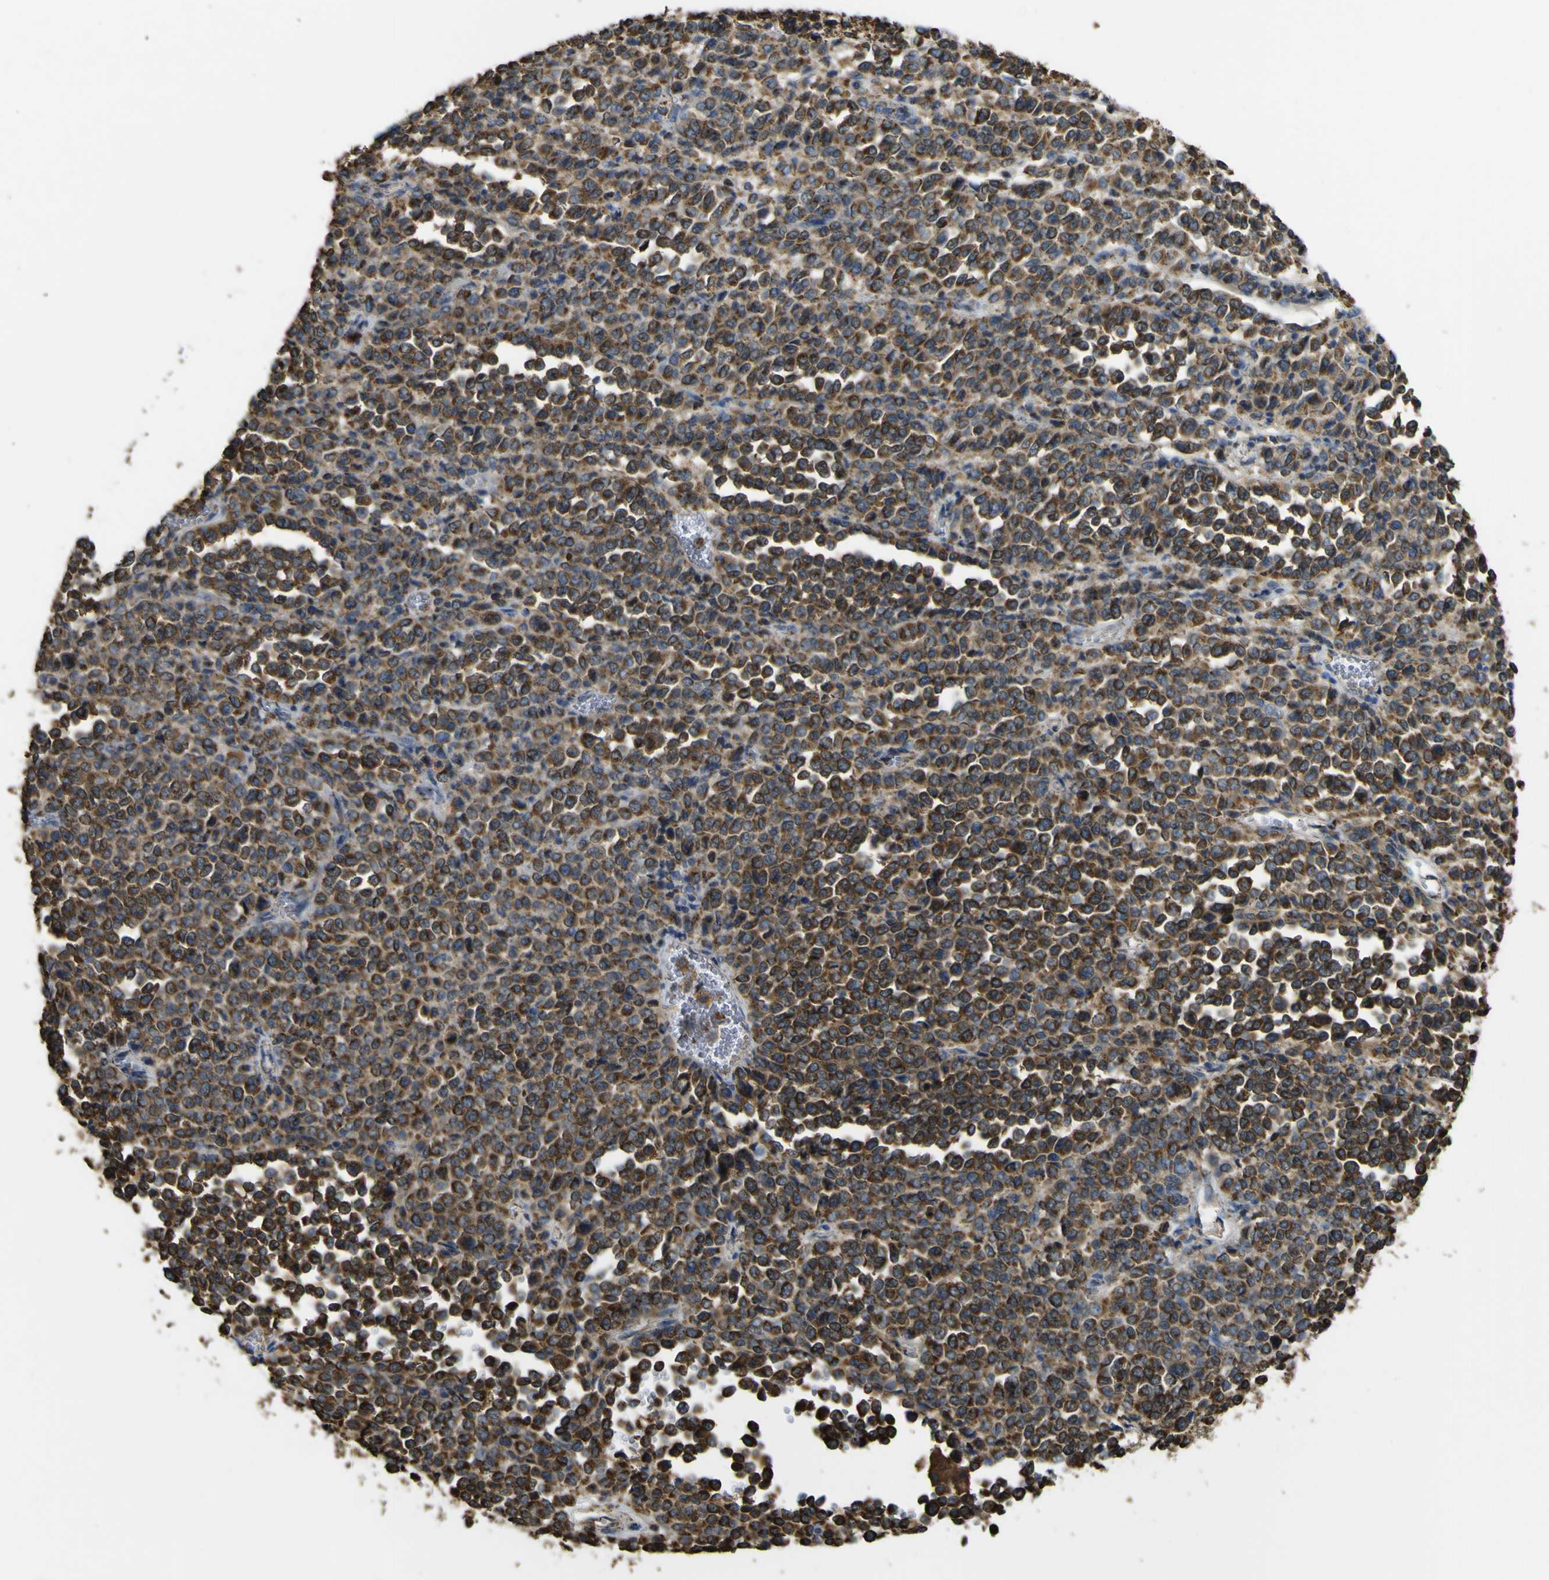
{"staining": {"intensity": "strong", "quantity": ">75%", "location": "cytoplasmic/membranous"}, "tissue": "melanoma", "cell_type": "Tumor cells", "image_type": "cancer", "snomed": [{"axis": "morphology", "description": "Malignant melanoma, Metastatic site"}, {"axis": "topography", "description": "Pancreas"}], "caption": "Immunohistochemical staining of human malignant melanoma (metastatic site) shows high levels of strong cytoplasmic/membranous staining in approximately >75% of tumor cells.", "gene": "ACSL3", "patient": {"sex": "female", "age": 30}}